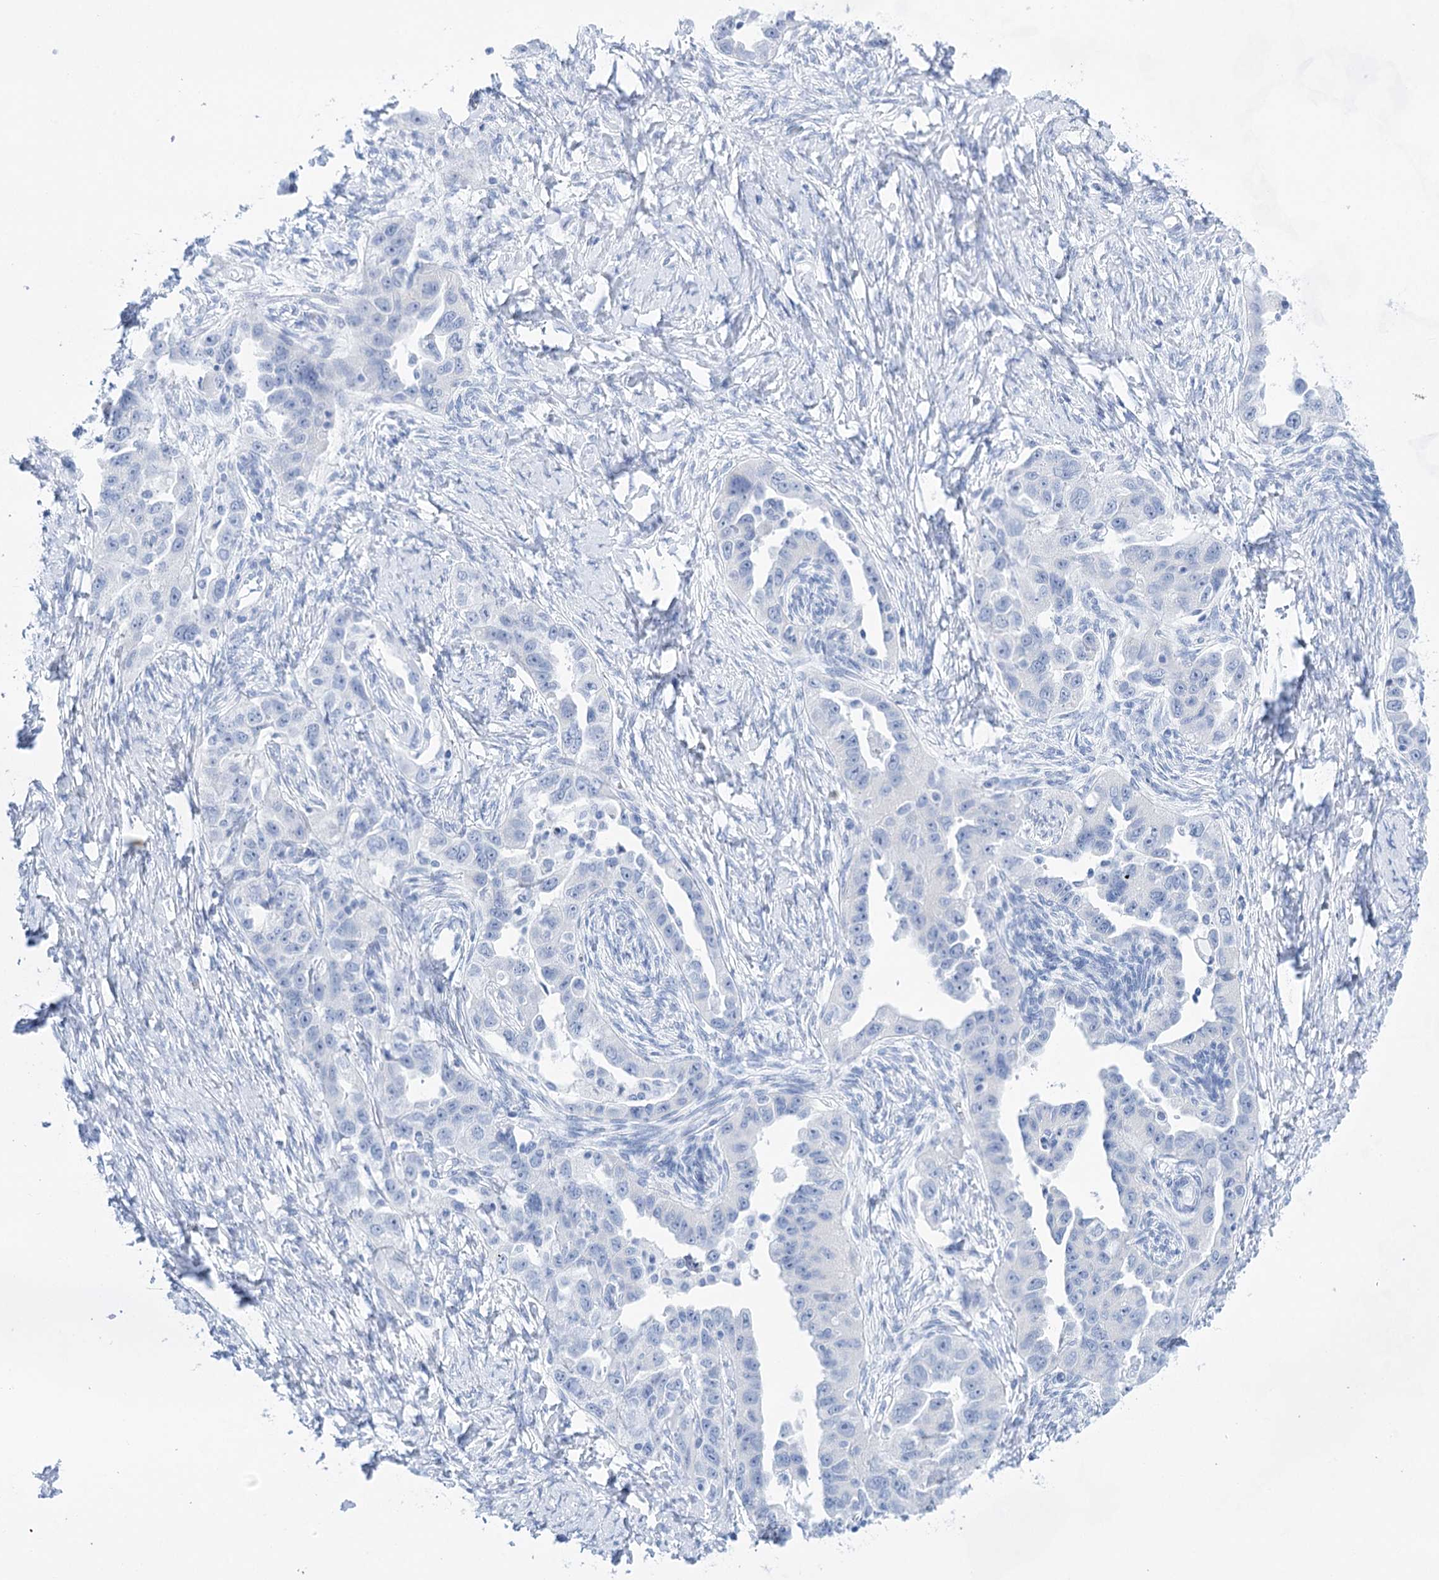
{"staining": {"intensity": "negative", "quantity": "none", "location": "none"}, "tissue": "ovarian cancer", "cell_type": "Tumor cells", "image_type": "cancer", "snomed": [{"axis": "morphology", "description": "Carcinoma, NOS"}, {"axis": "morphology", "description": "Cystadenocarcinoma, serous, NOS"}, {"axis": "topography", "description": "Ovary"}], "caption": "Tumor cells are negative for protein expression in human ovarian carcinoma.", "gene": "LALBA", "patient": {"sex": "female", "age": 69}}